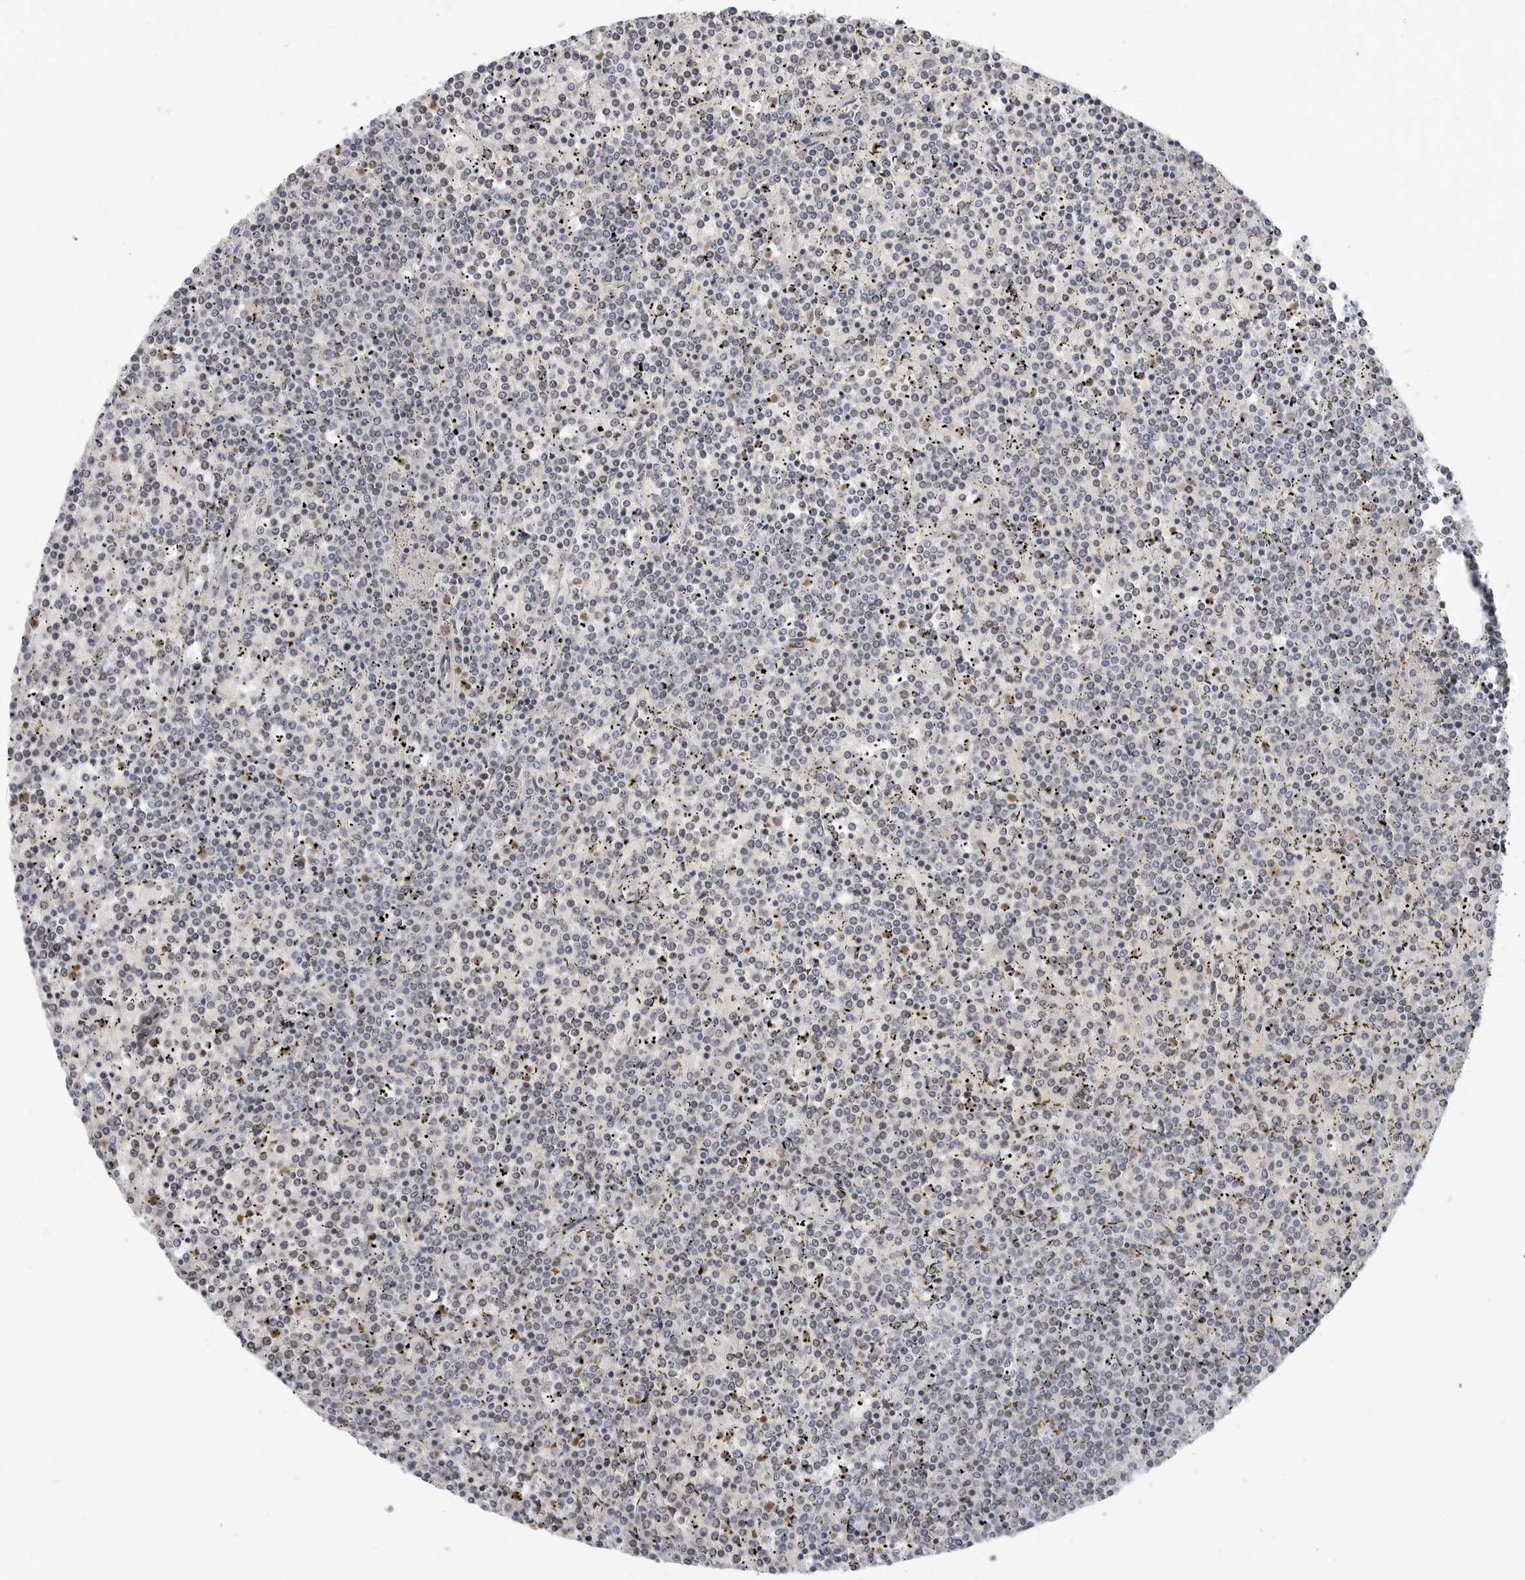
{"staining": {"intensity": "weak", "quantity": "25%-75%", "location": "nuclear"}, "tissue": "lymphoma", "cell_type": "Tumor cells", "image_type": "cancer", "snomed": [{"axis": "morphology", "description": "Malignant lymphoma, non-Hodgkin's type, Low grade"}, {"axis": "topography", "description": "Spleen"}], "caption": "Immunohistochemical staining of human malignant lymphoma, non-Hodgkin's type (low-grade) demonstrates weak nuclear protein positivity in about 25%-75% of tumor cells. Ihc stains the protein in brown and the nuclei are stained blue.", "gene": "VEZF1", "patient": {"sex": "female", "age": 19}}